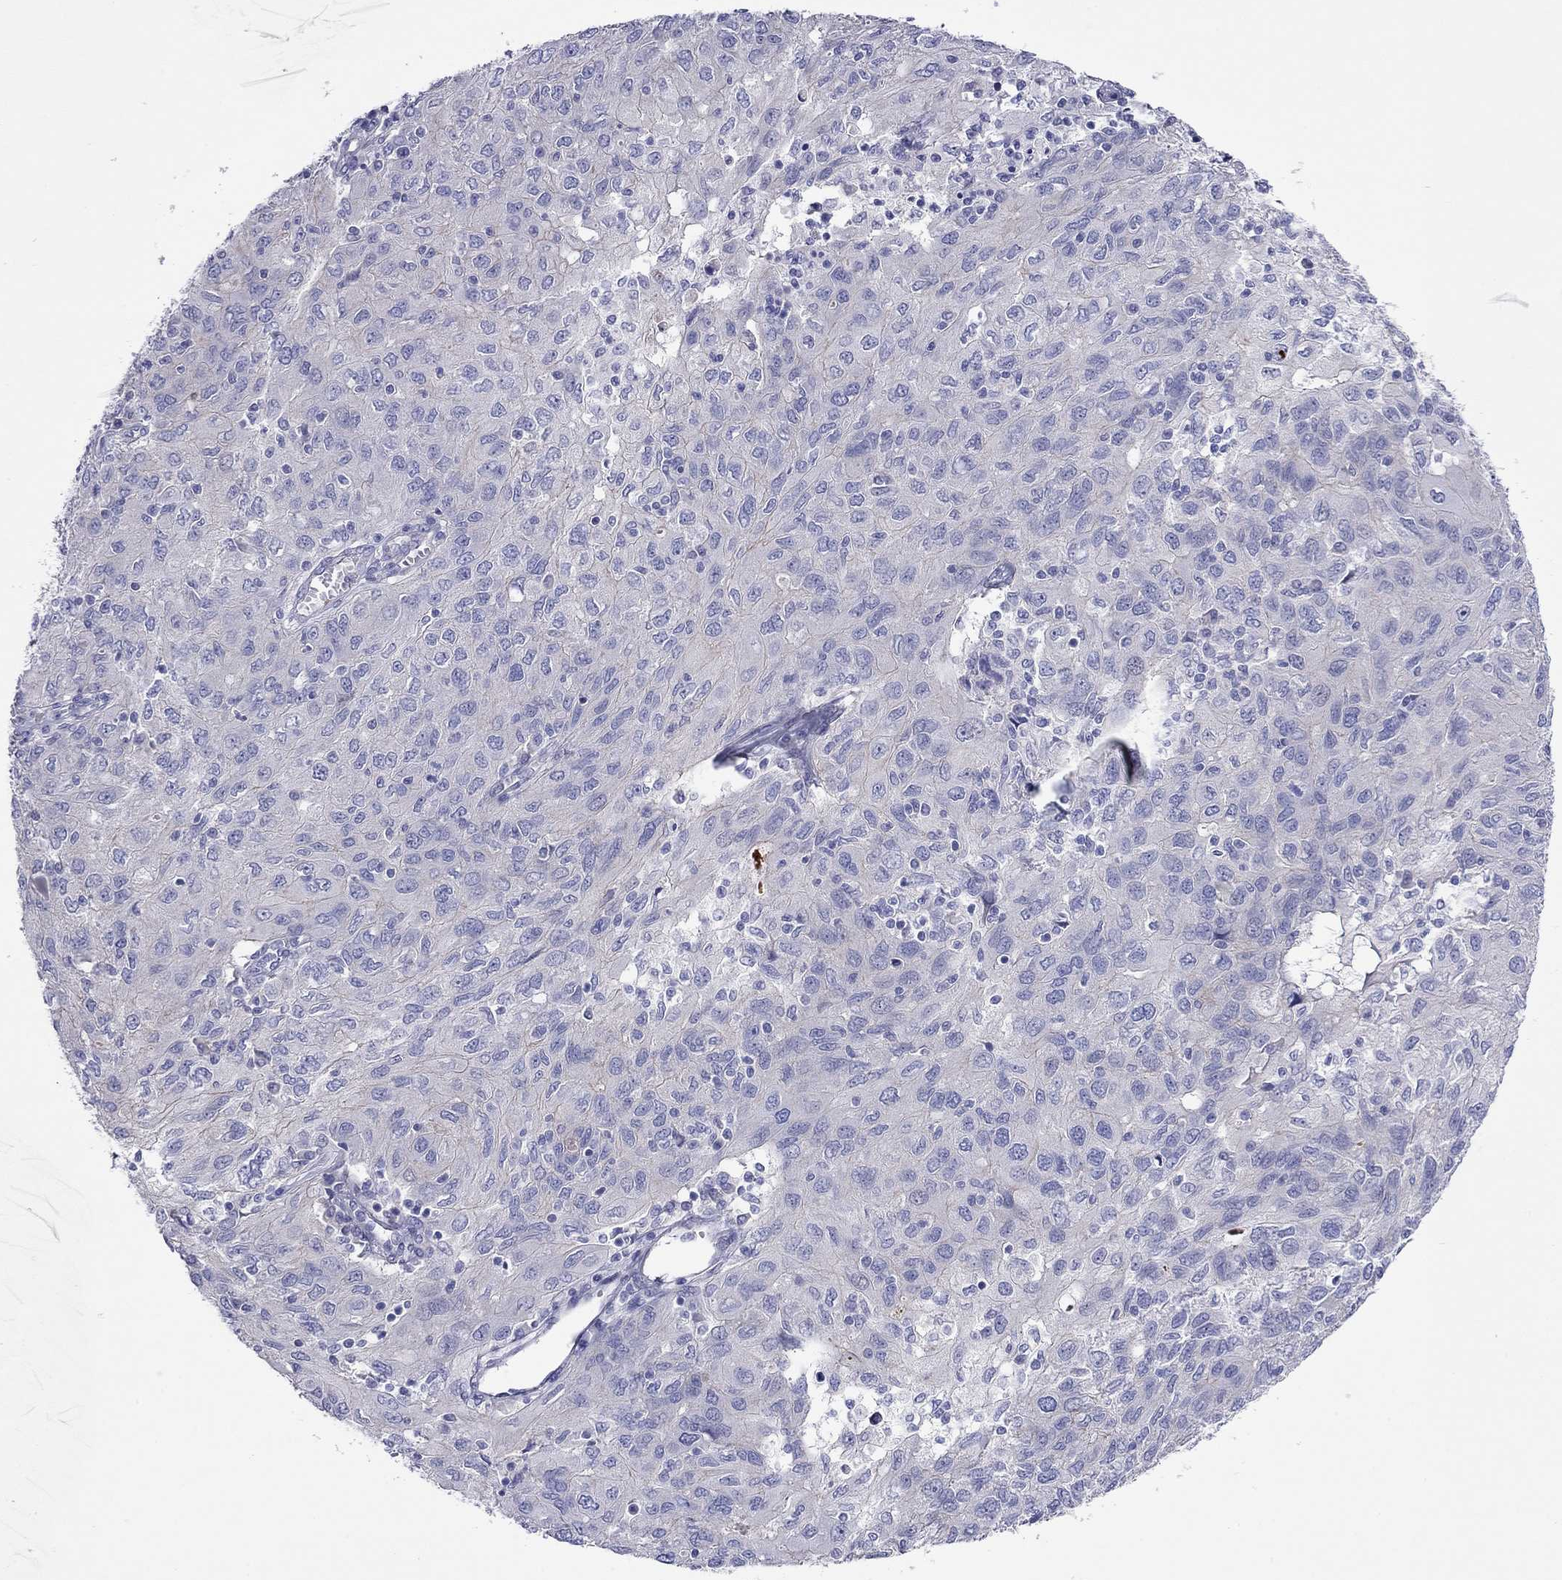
{"staining": {"intensity": "negative", "quantity": "none", "location": "none"}, "tissue": "ovarian cancer", "cell_type": "Tumor cells", "image_type": "cancer", "snomed": [{"axis": "morphology", "description": "Carcinoma, endometroid"}, {"axis": "topography", "description": "Ovary"}], "caption": "Tumor cells are negative for brown protein staining in ovarian cancer.", "gene": "MGAT4C", "patient": {"sex": "female", "age": 50}}